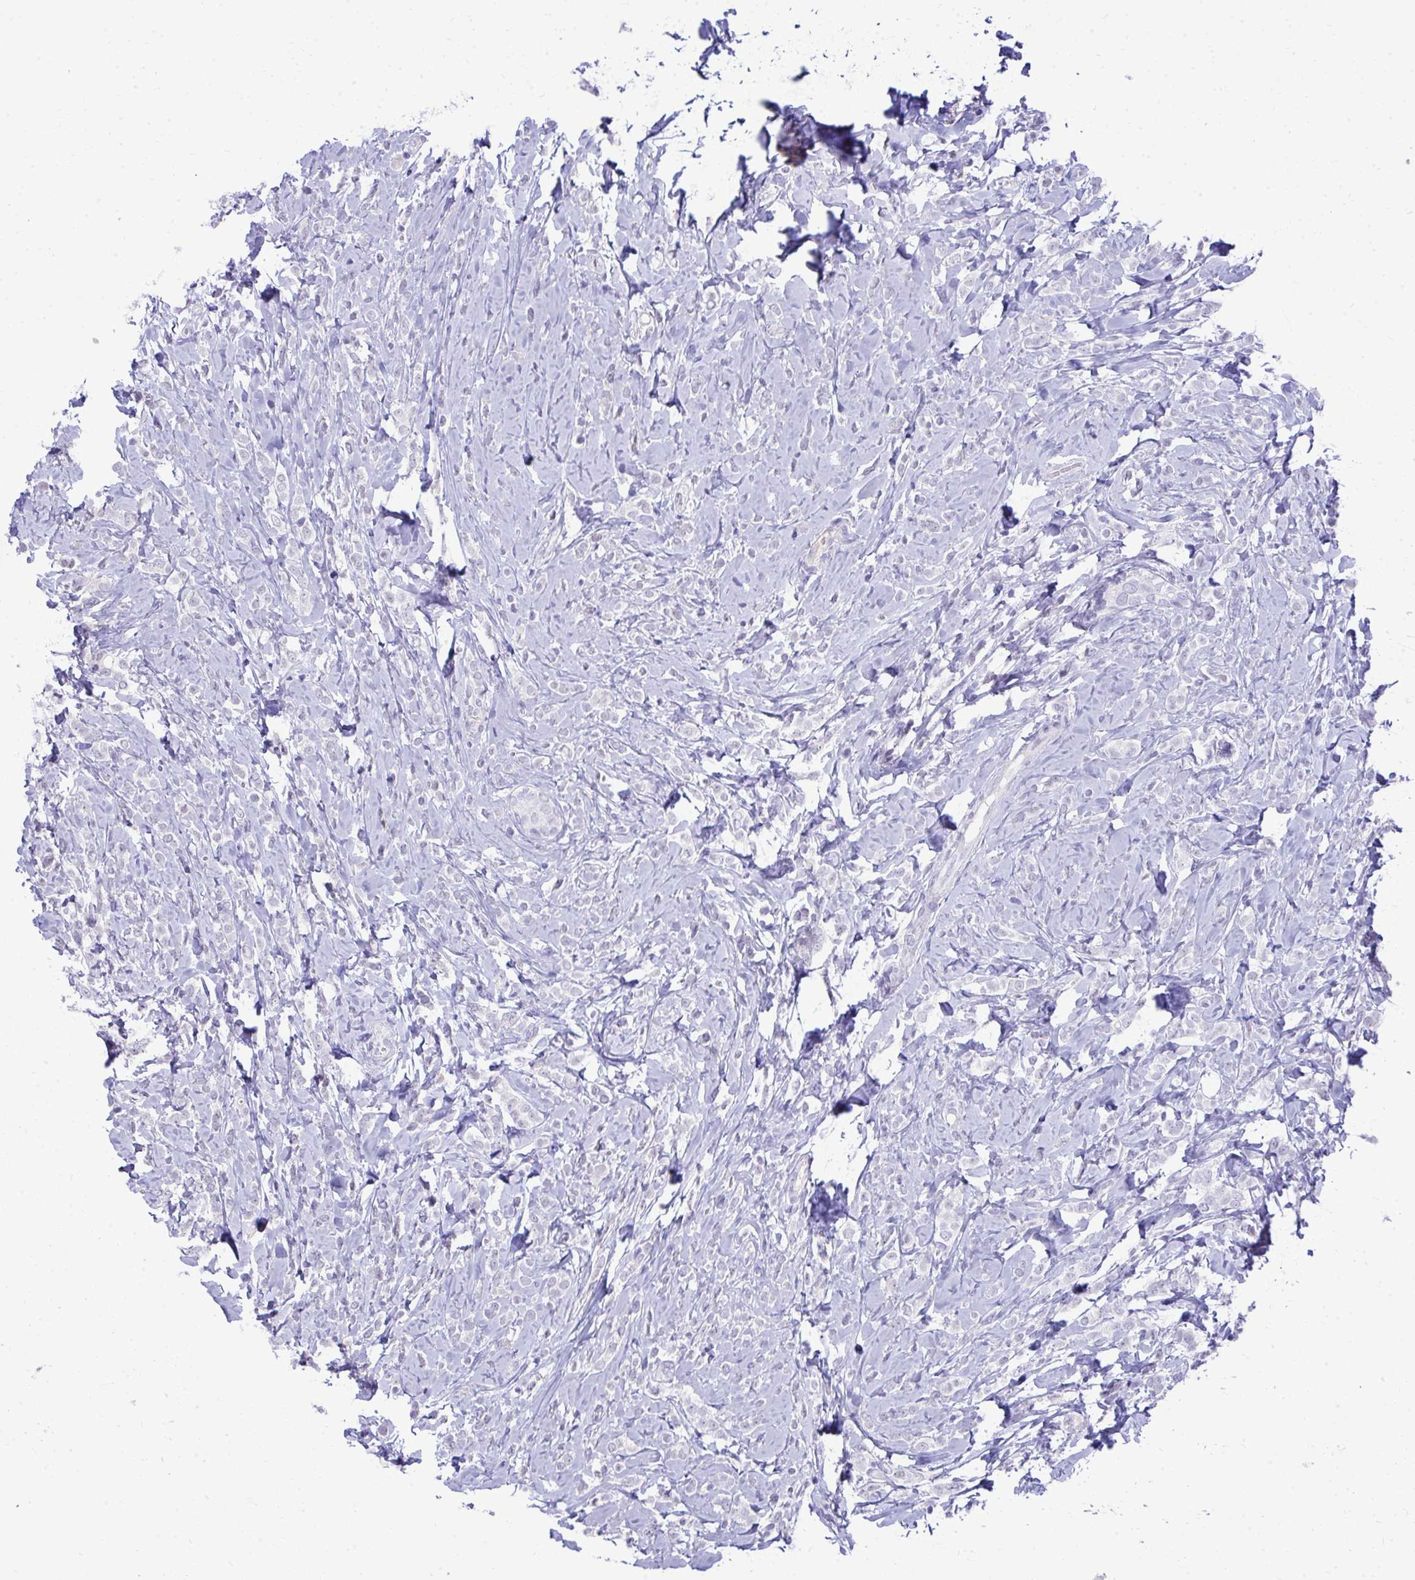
{"staining": {"intensity": "negative", "quantity": "none", "location": "none"}, "tissue": "breast cancer", "cell_type": "Tumor cells", "image_type": "cancer", "snomed": [{"axis": "morphology", "description": "Lobular carcinoma"}, {"axis": "topography", "description": "Breast"}], "caption": "A photomicrograph of breast lobular carcinoma stained for a protein shows no brown staining in tumor cells.", "gene": "DLX4", "patient": {"sex": "female", "age": 49}}